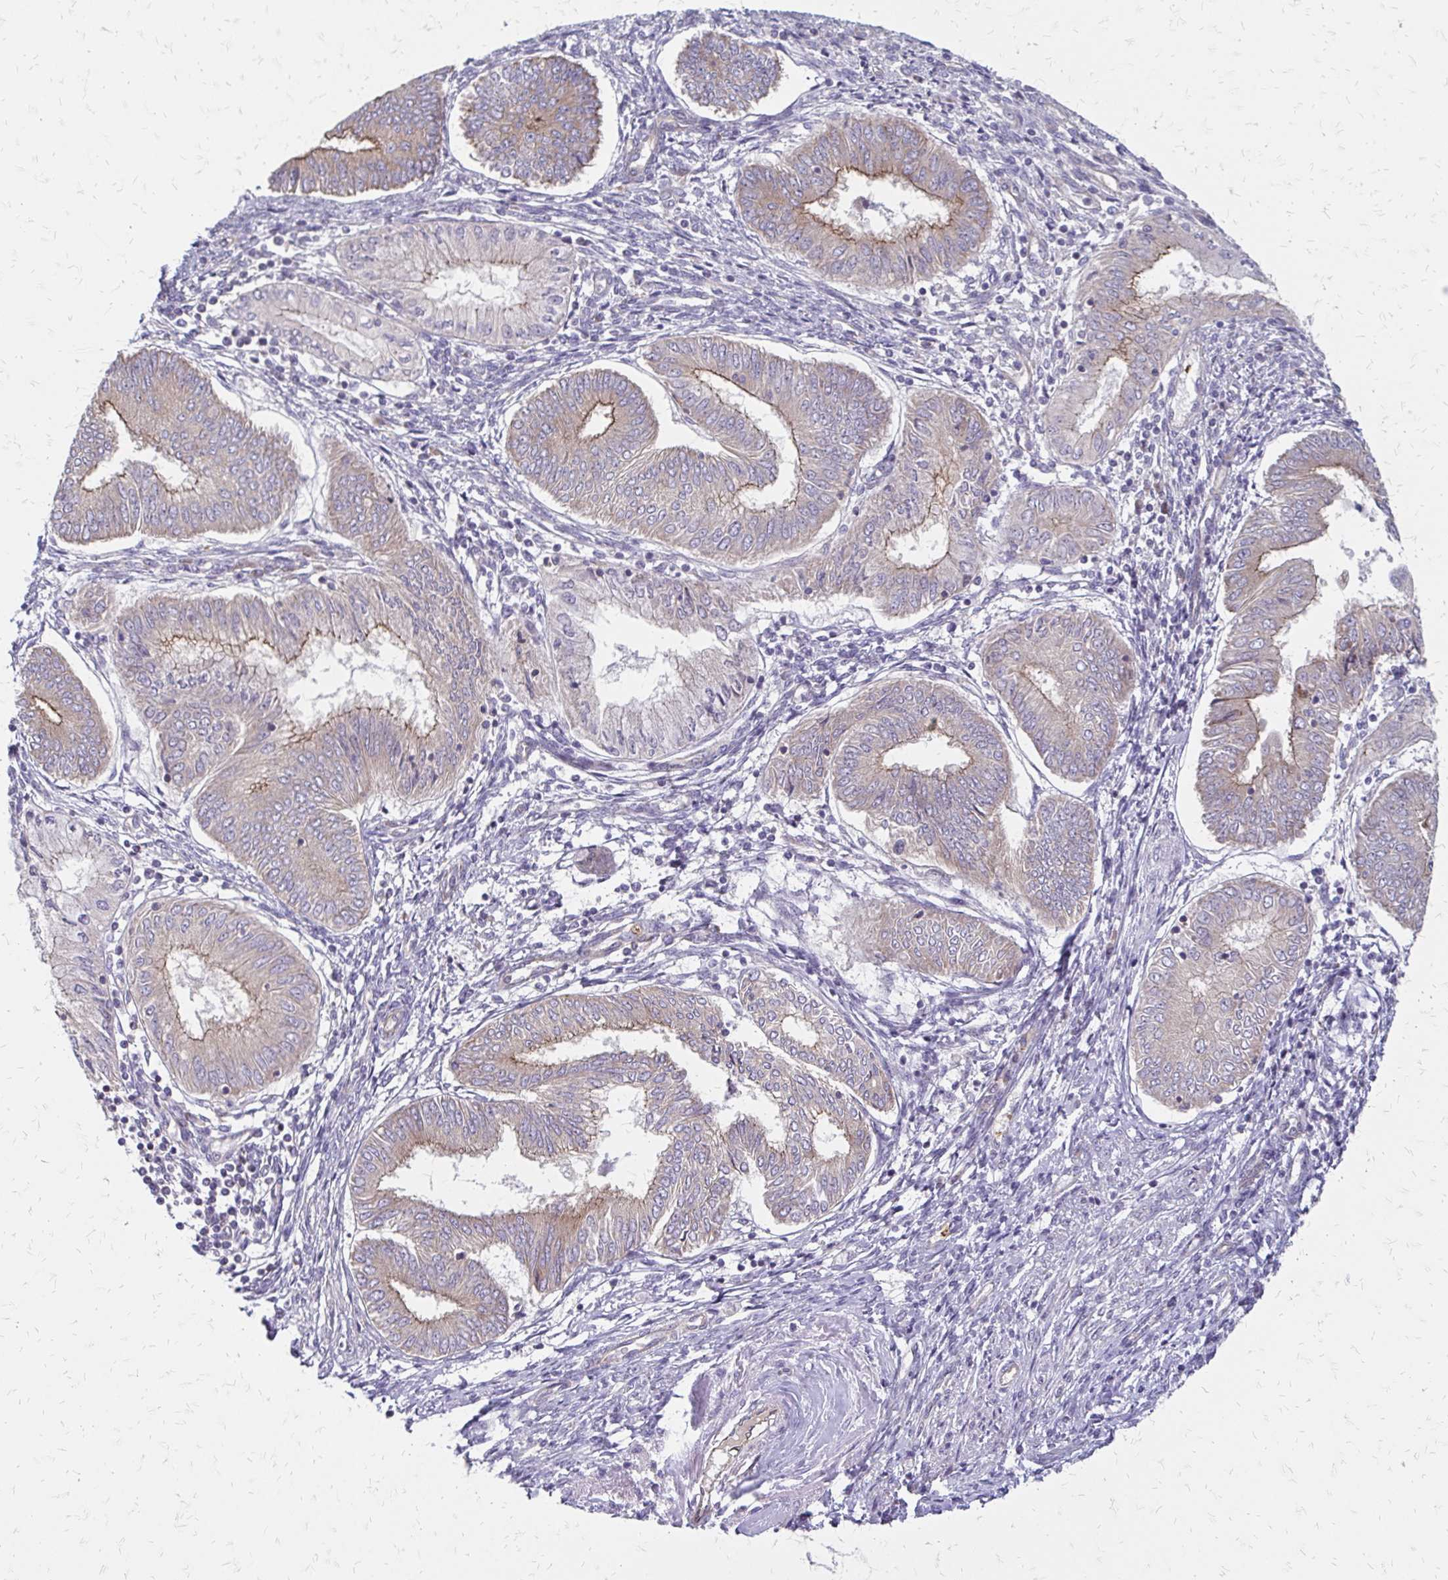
{"staining": {"intensity": "weak", "quantity": "25%-75%", "location": "cytoplasmic/membranous"}, "tissue": "endometrial cancer", "cell_type": "Tumor cells", "image_type": "cancer", "snomed": [{"axis": "morphology", "description": "Adenocarcinoma, NOS"}, {"axis": "topography", "description": "Endometrium"}], "caption": "A photomicrograph of human endometrial cancer (adenocarcinoma) stained for a protein exhibits weak cytoplasmic/membranous brown staining in tumor cells.", "gene": "ZNF383", "patient": {"sex": "female", "age": 68}}